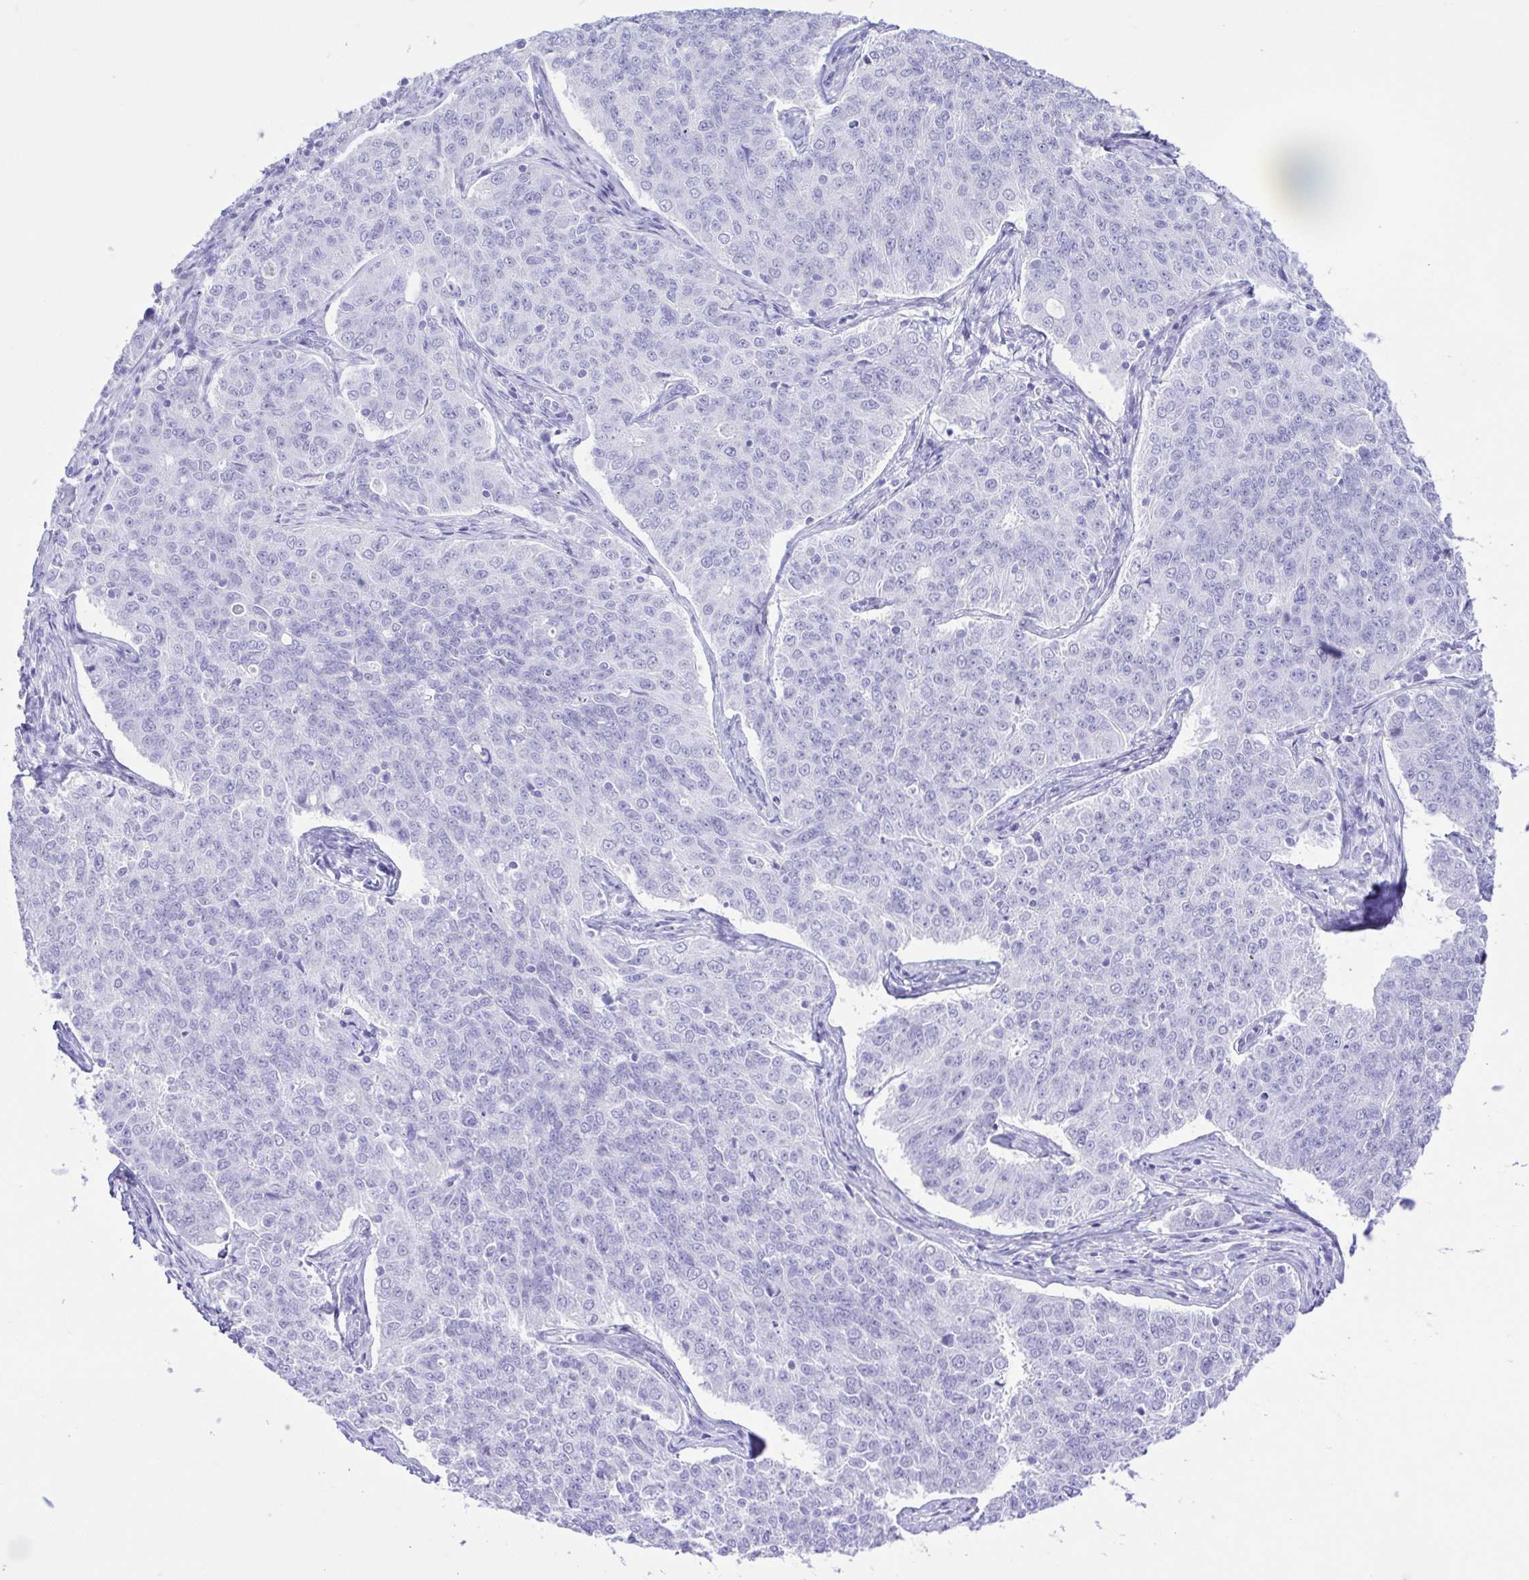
{"staining": {"intensity": "negative", "quantity": "none", "location": "none"}, "tissue": "endometrial cancer", "cell_type": "Tumor cells", "image_type": "cancer", "snomed": [{"axis": "morphology", "description": "Adenocarcinoma, NOS"}, {"axis": "topography", "description": "Endometrium"}], "caption": "High power microscopy micrograph of an immunohistochemistry (IHC) image of endometrial cancer (adenocarcinoma), revealing no significant positivity in tumor cells.", "gene": "CASP14", "patient": {"sex": "female", "age": 43}}